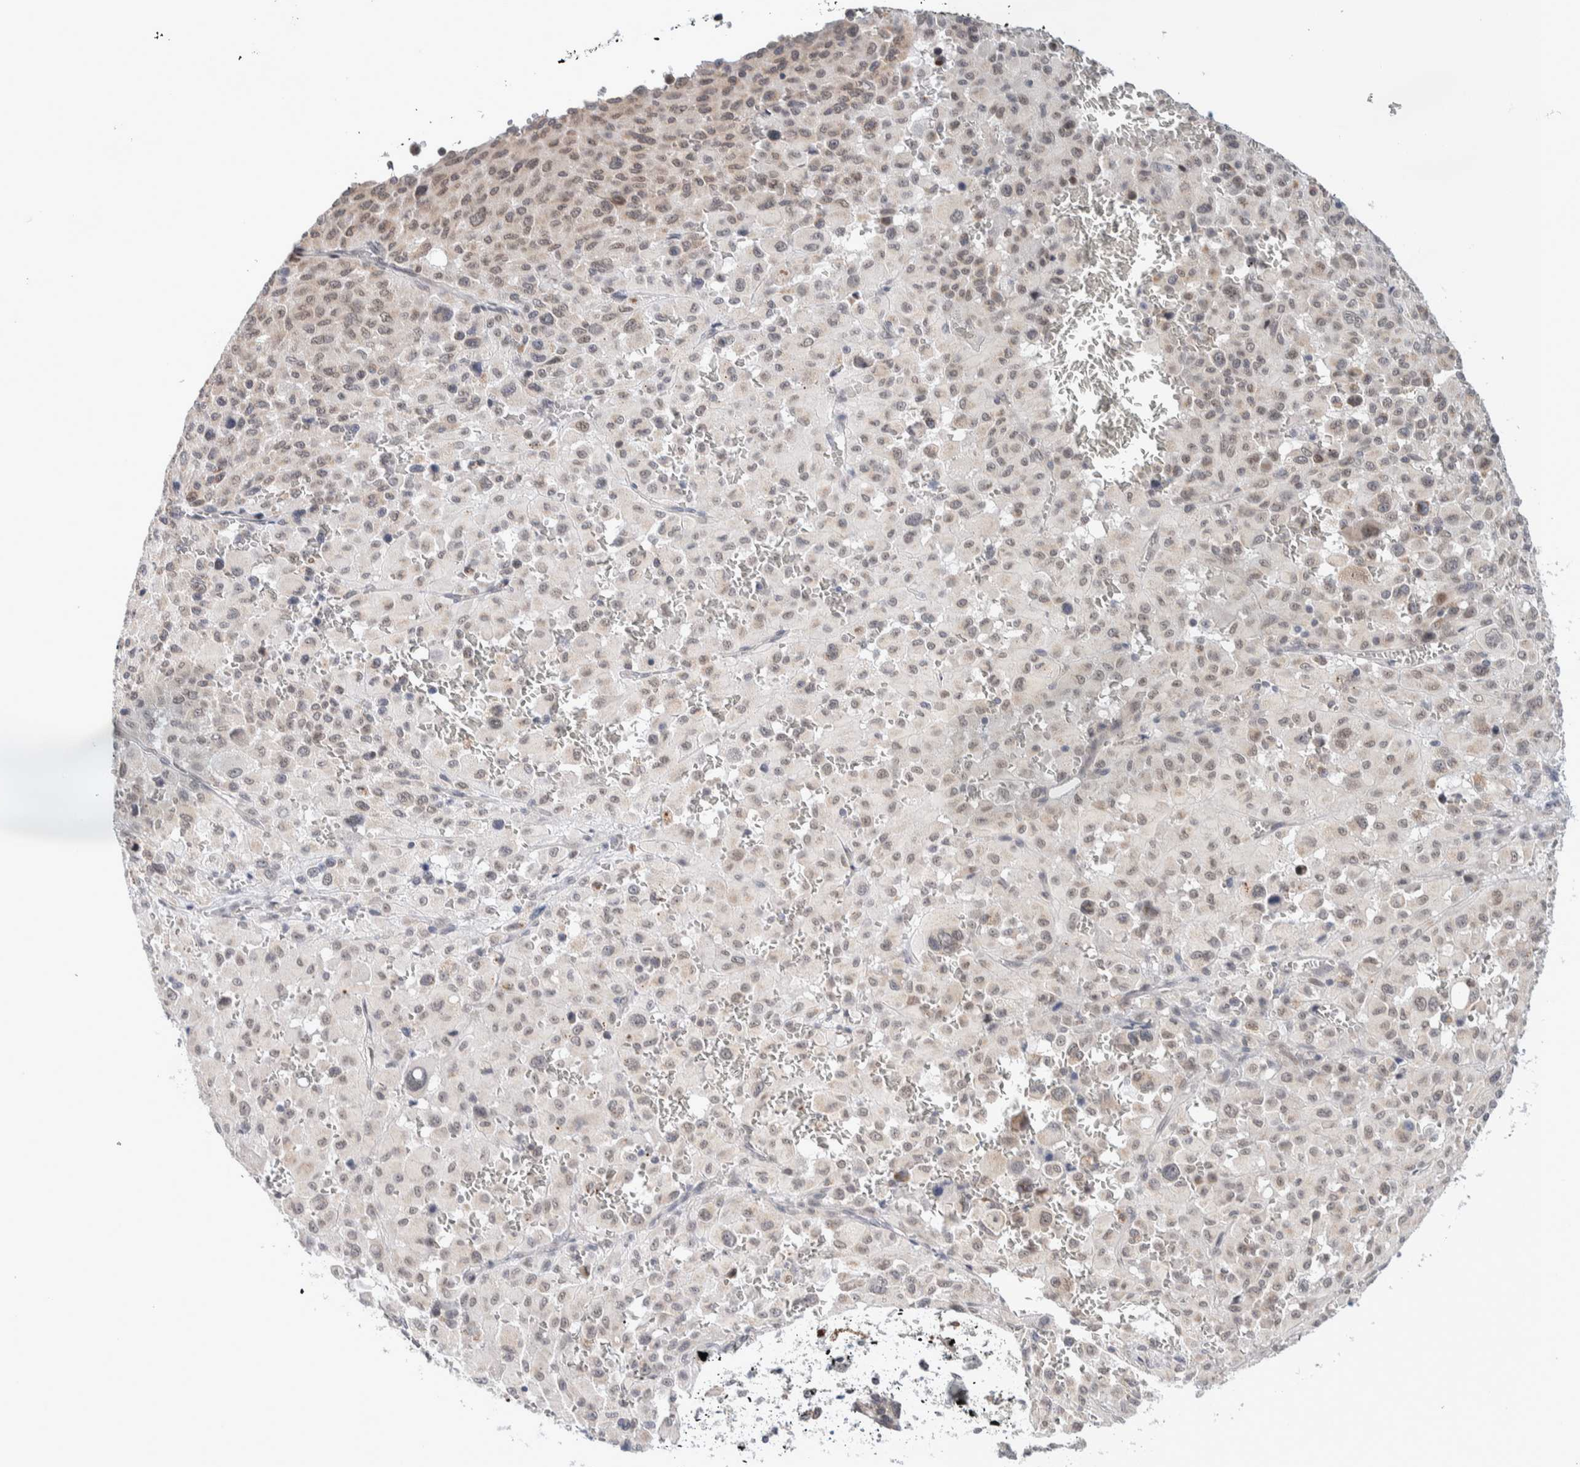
{"staining": {"intensity": "negative", "quantity": "none", "location": "none"}, "tissue": "melanoma", "cell_type": "Tumor cells", "image_type": "cancer", "snomed": [{"axis": "morphology", "description": "Malignant melanoma, Metastatic site"}, {"axis": "topography", "description": "Skin"}], "caption": "Tumor cells are negative for protein expression in human melanoma.", "gene": "CRAT", "patient": {"sex": "female", "age": 74}}